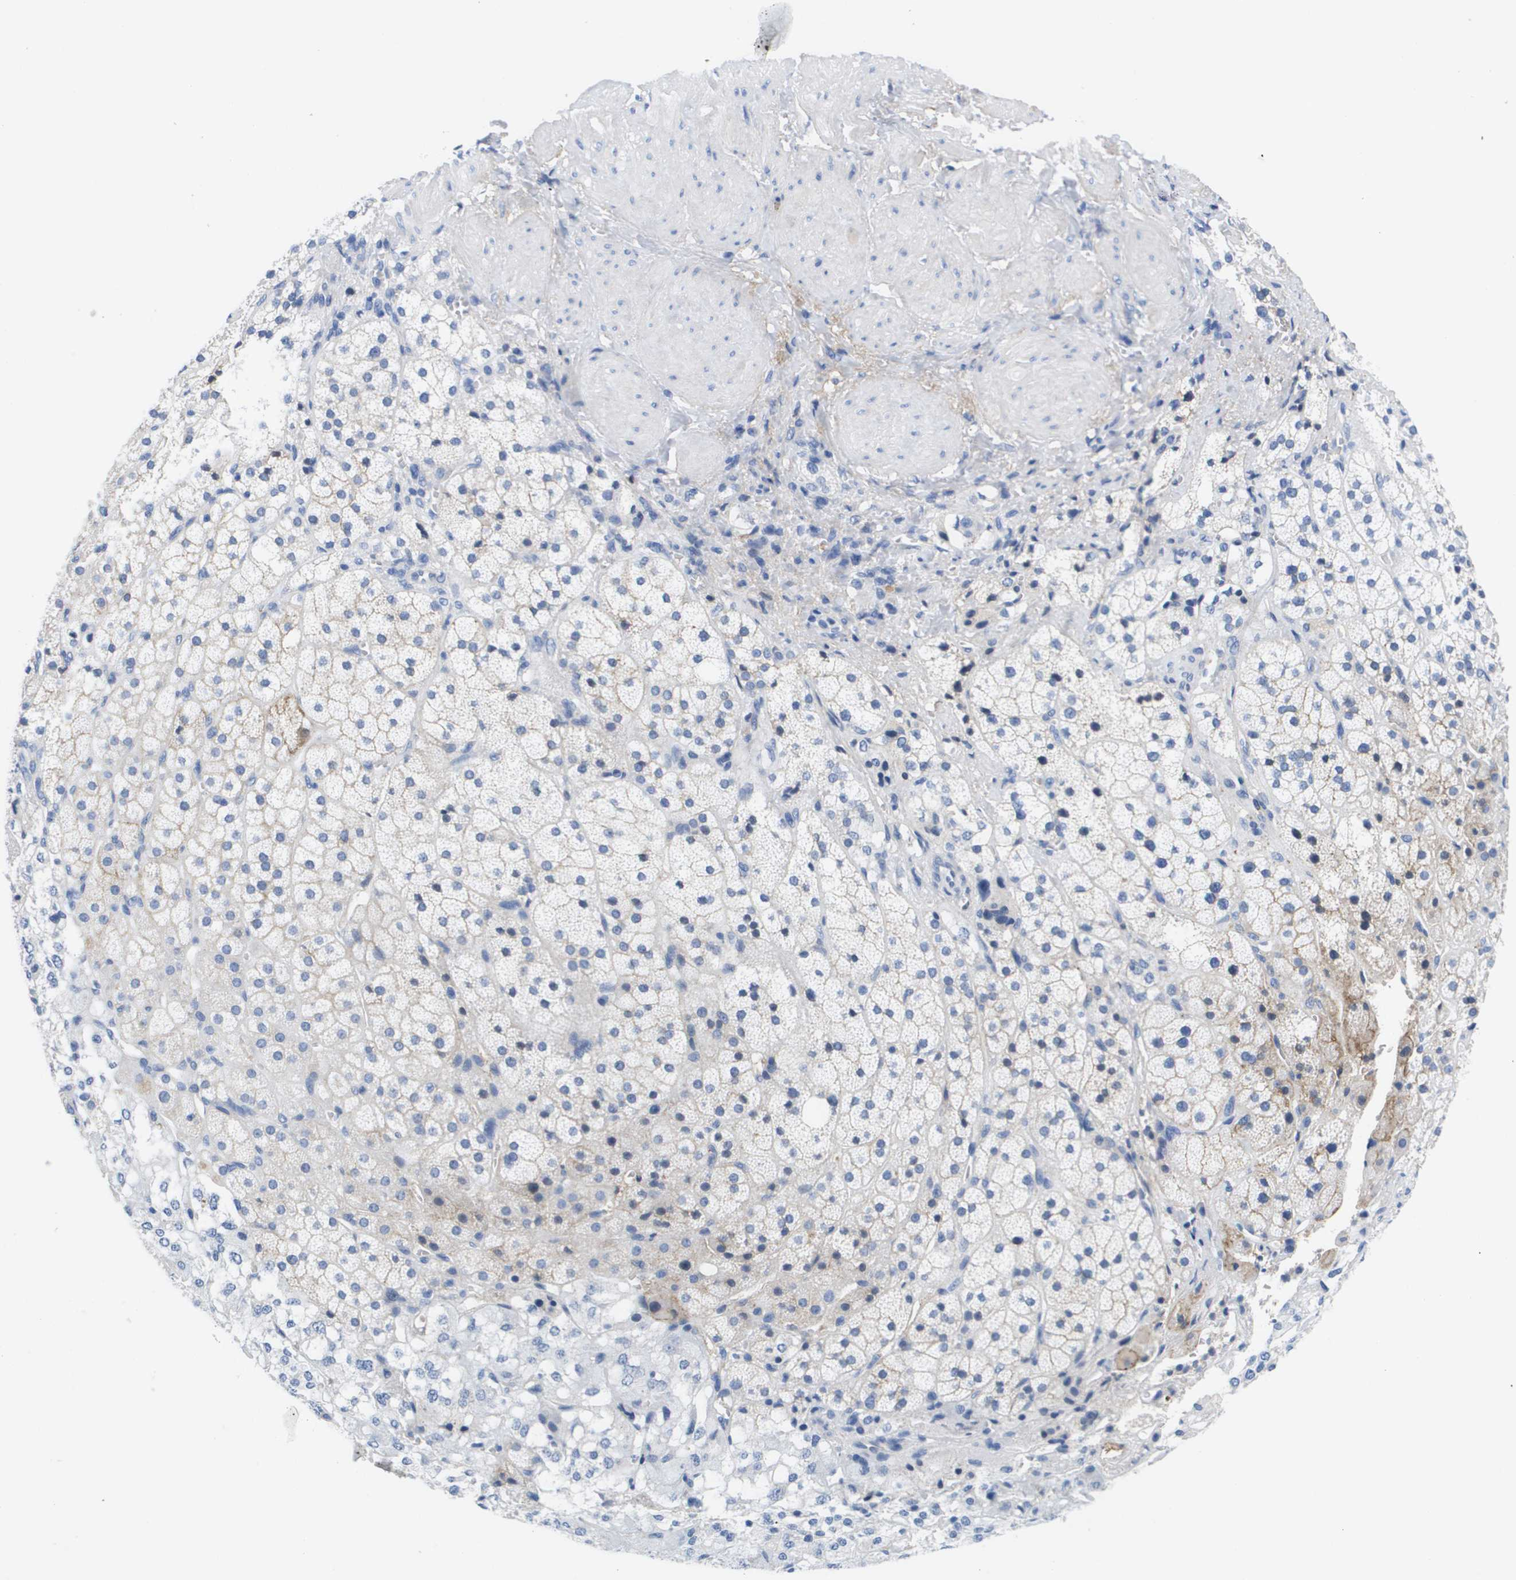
{"staining": {"intensity": "weak", "quantity": "<25%", "location": "cytoplasmic/membranous"}, "tissue": "adrenal gland", "cell_type": "Glandular cells", "image_type": "normal", "snomed": [{"axis": "morphology", "description": "Normal tissue, NOS"}, {"axis": "topography", "description": "Adrenal gland"}], "caption": "This photomicrograph is of normal adrenal gland stained with IHC to label a protein in brown with the nuclei are counter-stained blue. There is no positivity in glandular cells.", "gene": "APOA1", "patient": {"sex": "male", "age": 56}}